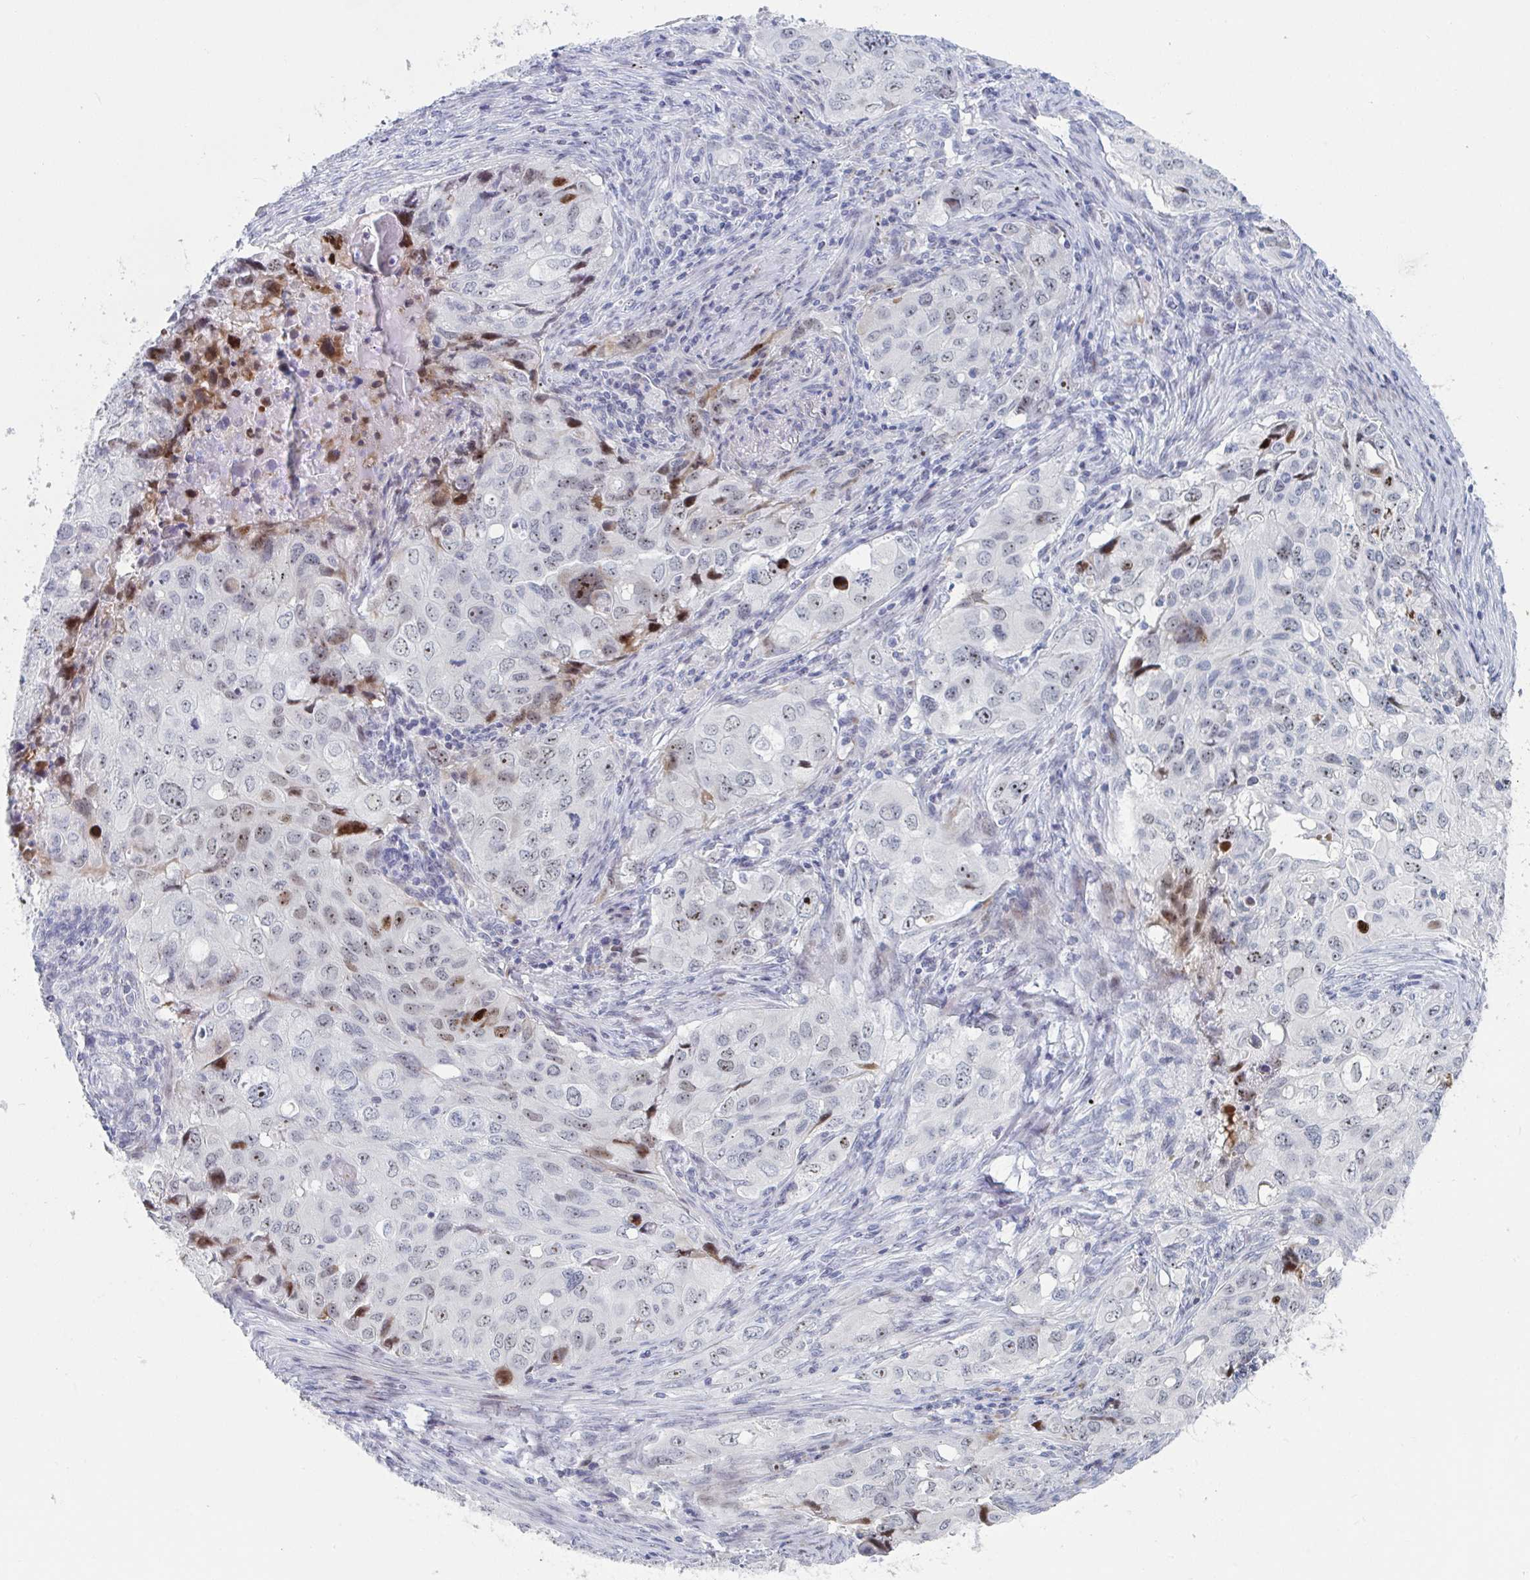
{"staining": {"intensity": "moderate", "quantity": "<25%", "location": "nuclear"}, "tissue": "lung cancer", "cell_type": "Tumor cells", "image_type": "cancer", "snomed": [{"axis": "morphology", "description": "Adenocarcinoma, NOS"}, {"axis": "morphology", "description": "Adenocarcinoma, metastatic, NOS"}, {"axis": "topography", "description": "Lymph node"}, {"axis": "topography", "description": "Lung"}], "caption": "The micrograph exhibits a brown stain indicating the presence of a protein in the nuclear of tumor cells in lung cancer (adenocarcinoma). (DAB (3,3'-diaminobenzidine) IHC, brown staining for protein, blue staining for nuclei).", "gene": "NR1H2", "patient": {"sex": "female", "age": 42}}